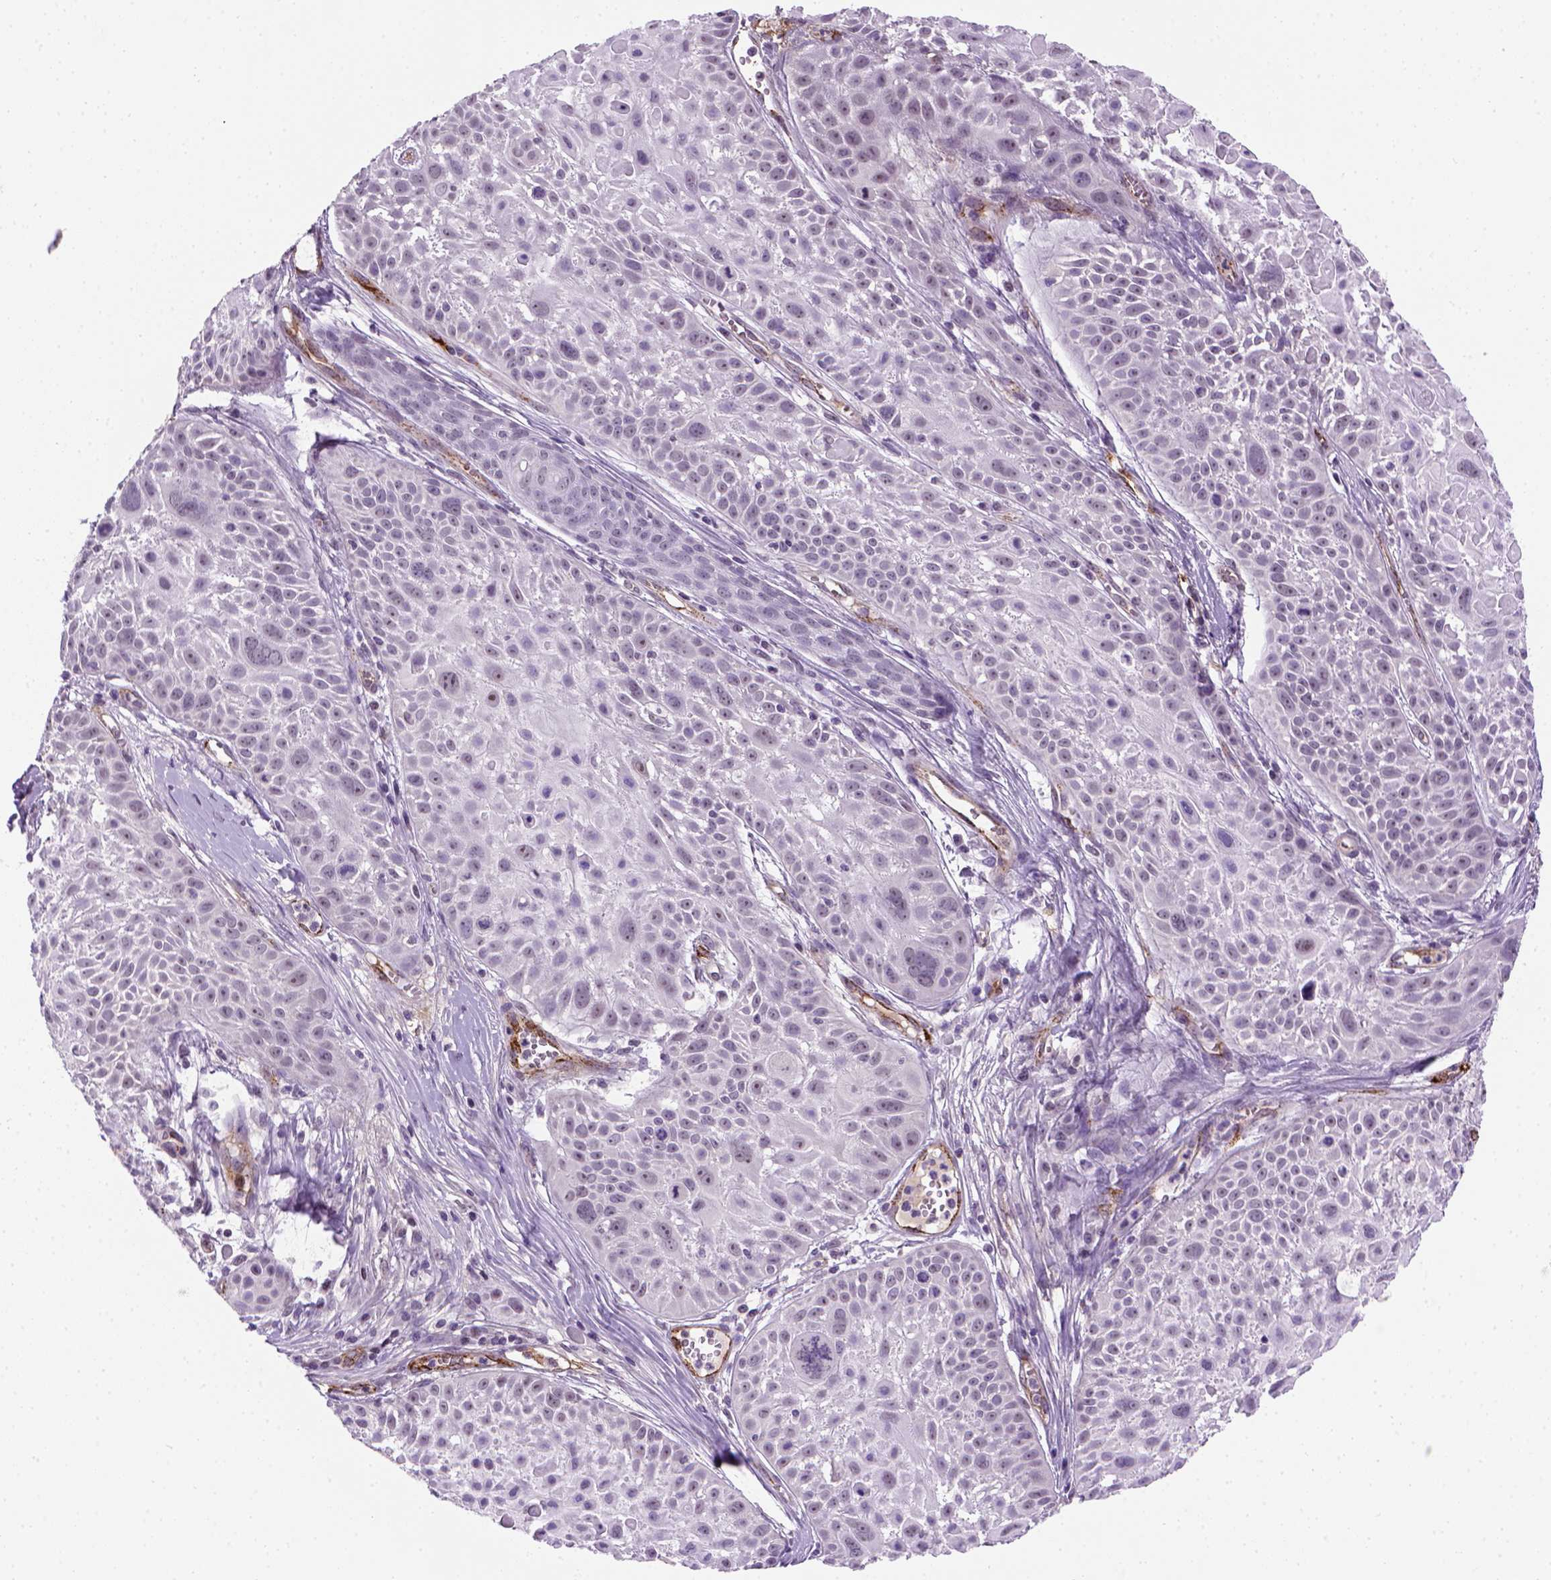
{"staining": {"intensity": "negative", "quantity": "none", "location": "none"}, "tissue": "skin cancer", "cell_type": "Tumor cells", "image_type": "cancer", "snomed": [{"axis": "morphology", "description": "Squamous cell carcinoma, NOS"}, {"axis": "topography", "description": "Skin"}, {"axis": "topography", "description": "Anal"}], "caption": "The immunohistochemistry image has no significant expression in tumor cells of skin cancer tissue.", "gene": "VWF", "patient": {"sex": "female", "age": 75}}